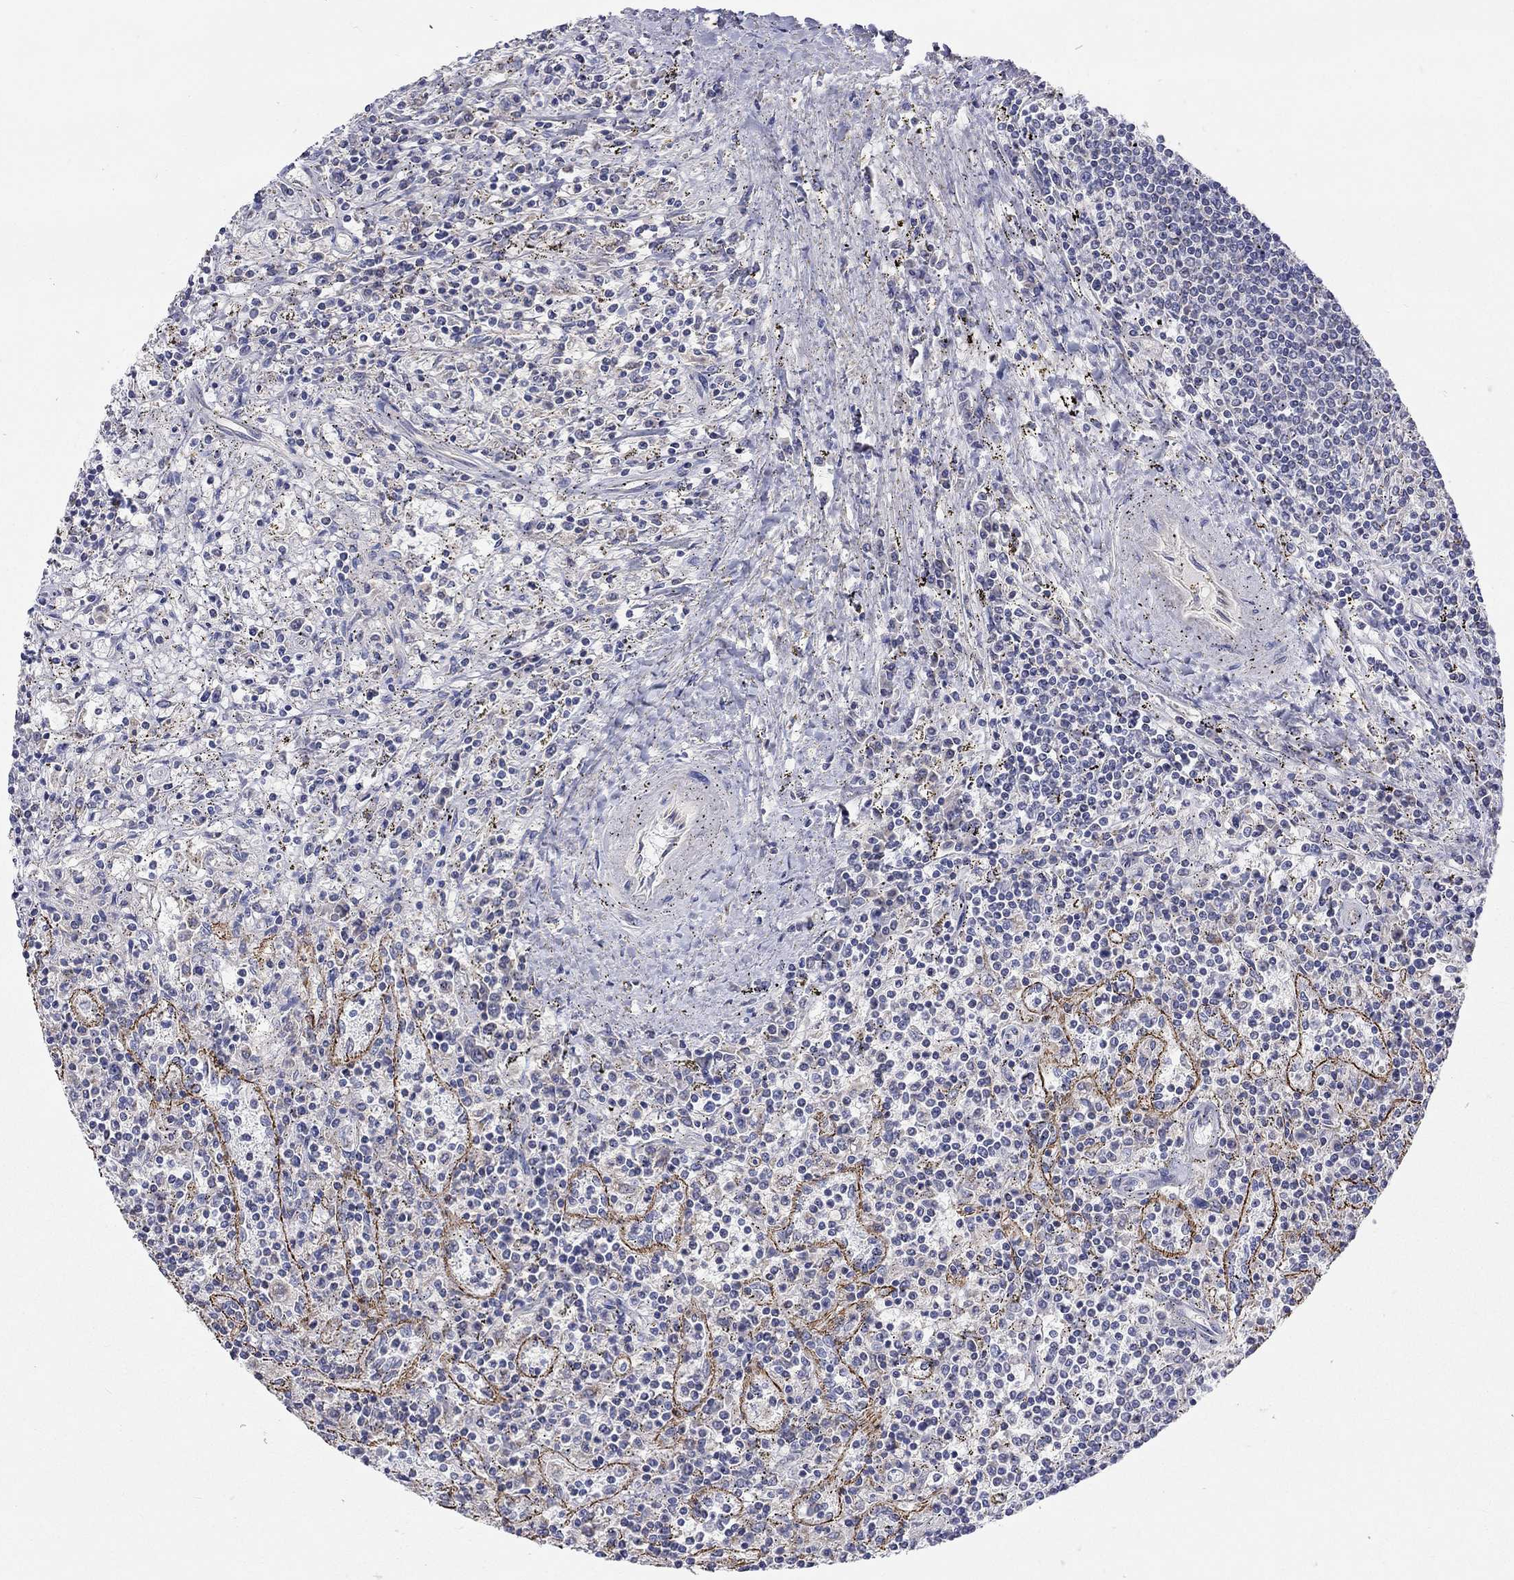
{"staining": {"intensity": "negative", "quantity": "none", "location": "none"}, "tissue": "lymphoma", "cell_type": "Tumor cells", "image_type": "cancer", "snomed": [{"axis": "morphology", "description": "Malignant lymphoma, non-Hodgkin's type, Low grade"}, {"axis": "topography", "description": "Spleen"}], "caption": "This is an immunohistochemistry (IHC) photomicrograph of human malignant lymphoma, non-Hodgkin's type (low-grade). There is no positivity in tumor cells.", "gene": "RCAN1", "patient": {"sex": "male", "age": 62}}